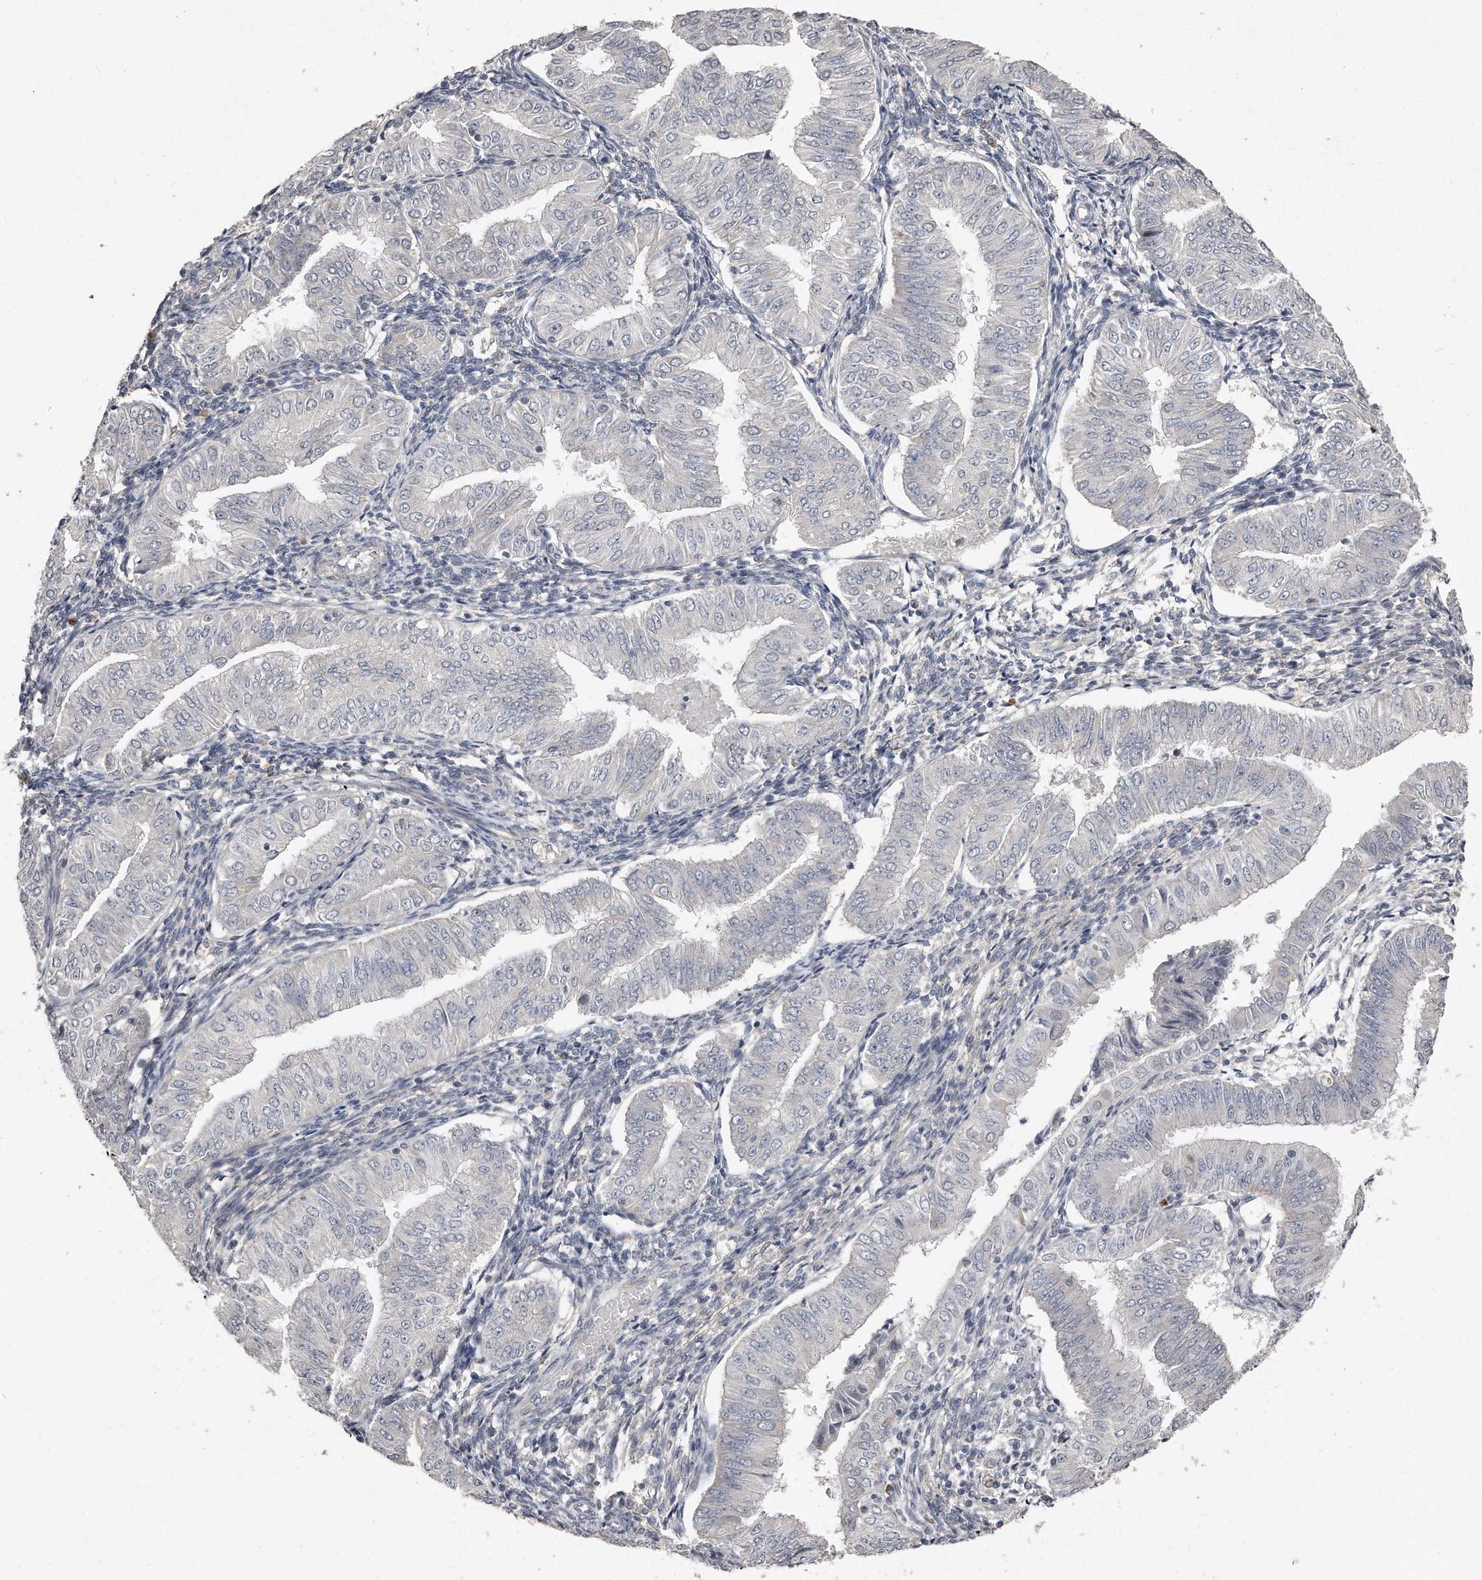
{"staining": {"intensity": "negative", "quantity": "none", "location": "none"}, "tissue": "endometrial cancer", "cell_type": "Tumor cells", "image_type": "cancer", "snomed": [{"axis": "morphology", "description": "Normal tissue, NOS"}, {"axis": "morphology", "description": "Adenocarcinoma, NOS"}, {"axis": "topography", "description": "Endometrium"}], "caption": "Immunohistochemistry micrograph of neoplastic tissue: adenocarcinoma (endometrial) stained with DAB (3,3'-diaminobenzidine) demonstrates no significant protein expression in tumor cells.", "gene": "LMOD1", "patient": {"sex": "female", "age": 53}}